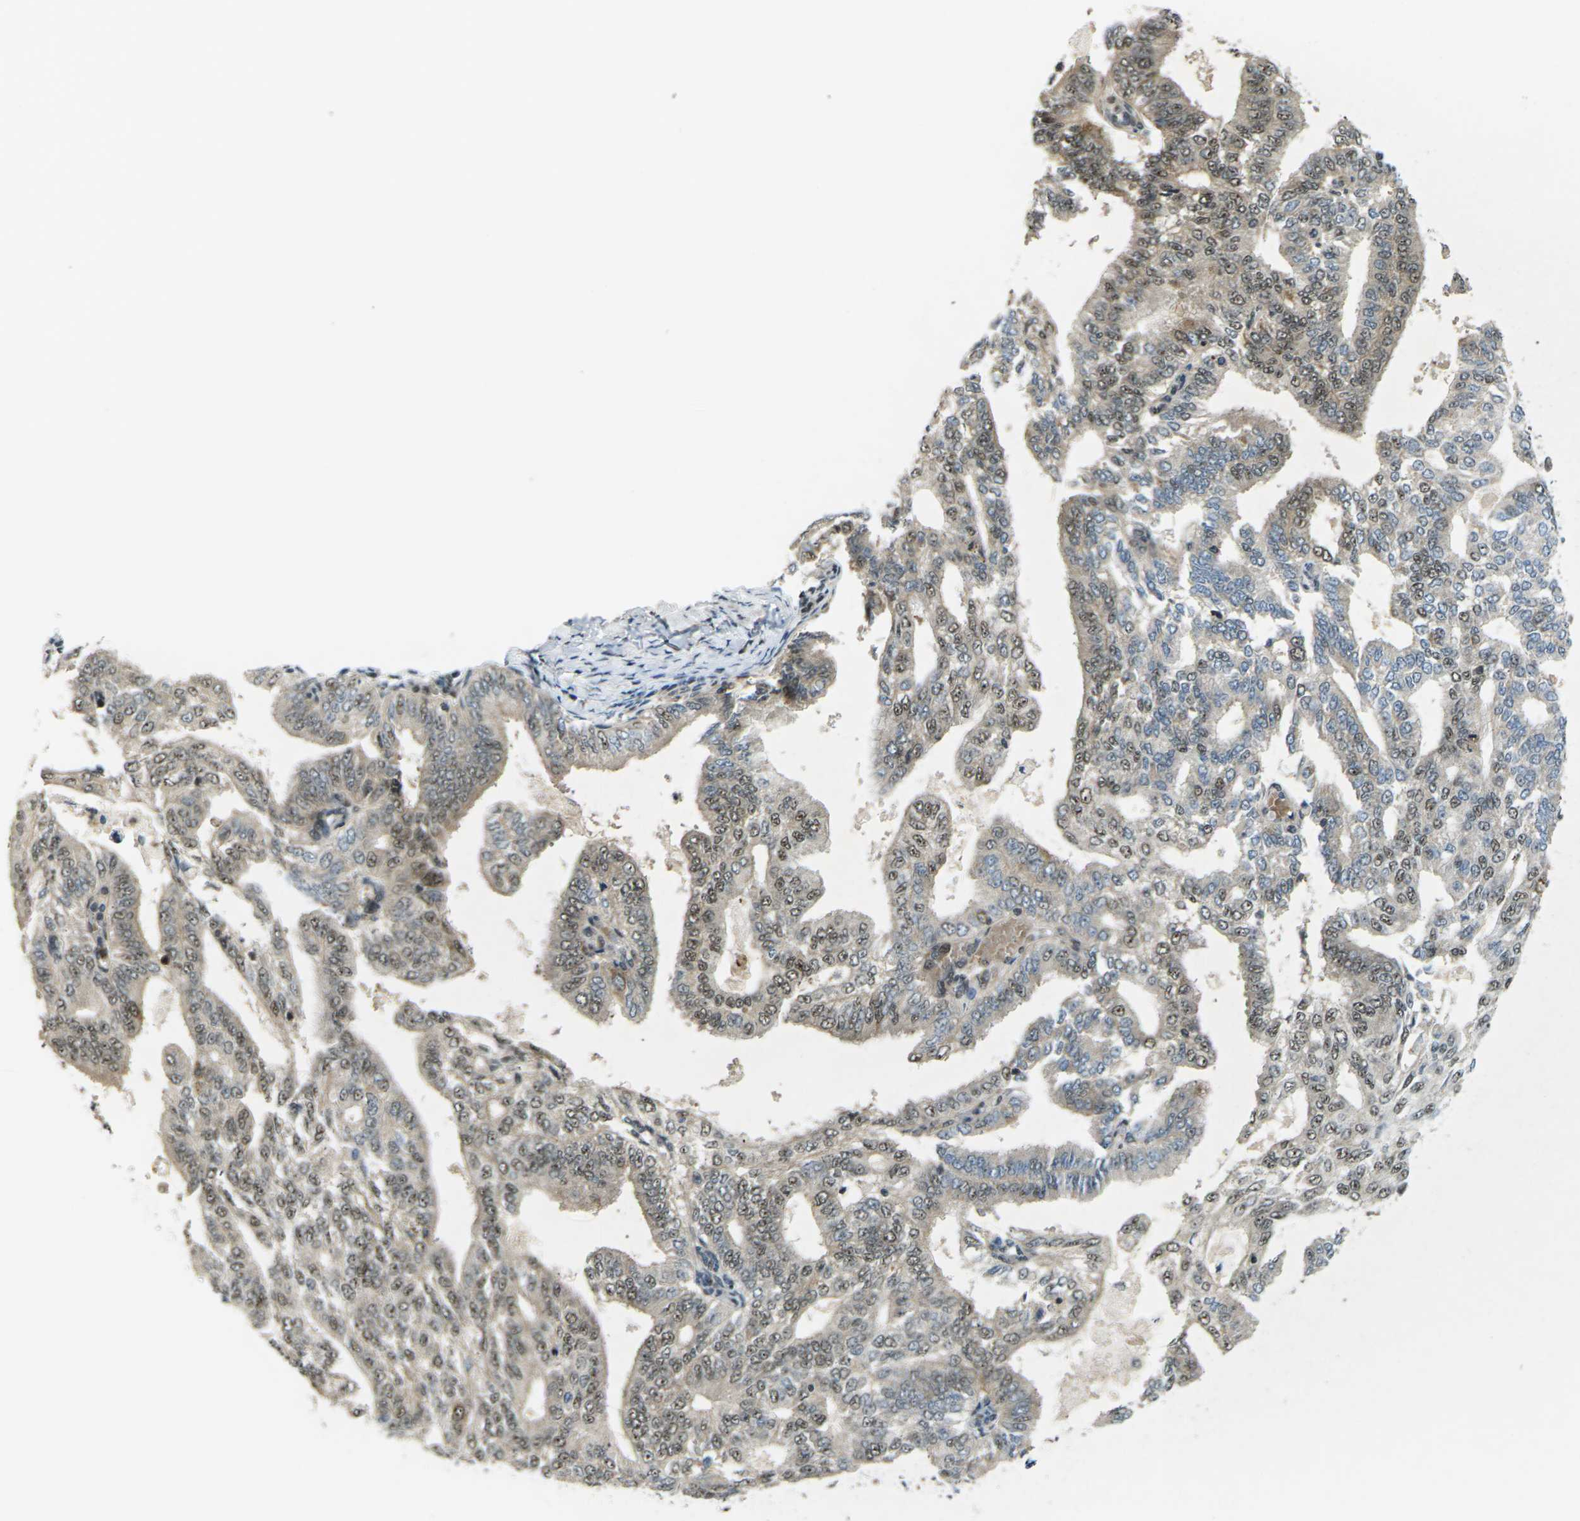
{"staining": {"intensity": "moderate", "quantity": ">75%", "location": "cytoplasmic/membranous,nuclear"}, "tissue": "endometrial cancer", "cell_type": "Tumor cells", "image_type": "cancer", "snomed": [{"axis": "morphology", "description": "Adenocarcinoma, NOS"}, {"axis": "topography", "description": "Endometrium"}], "caption": "Tumor cells display medium levels of moderate cytoplasmic/membranous and nuclear expression in about >75% of cells in human endometrial adenocarcinoma. Using DAB (brown) and hematoxylin (blue) stains, captured at high magnification using brightfield microscopy.", "gene": "UBE2S", "patient": {"sex": "female", "age": 58}}